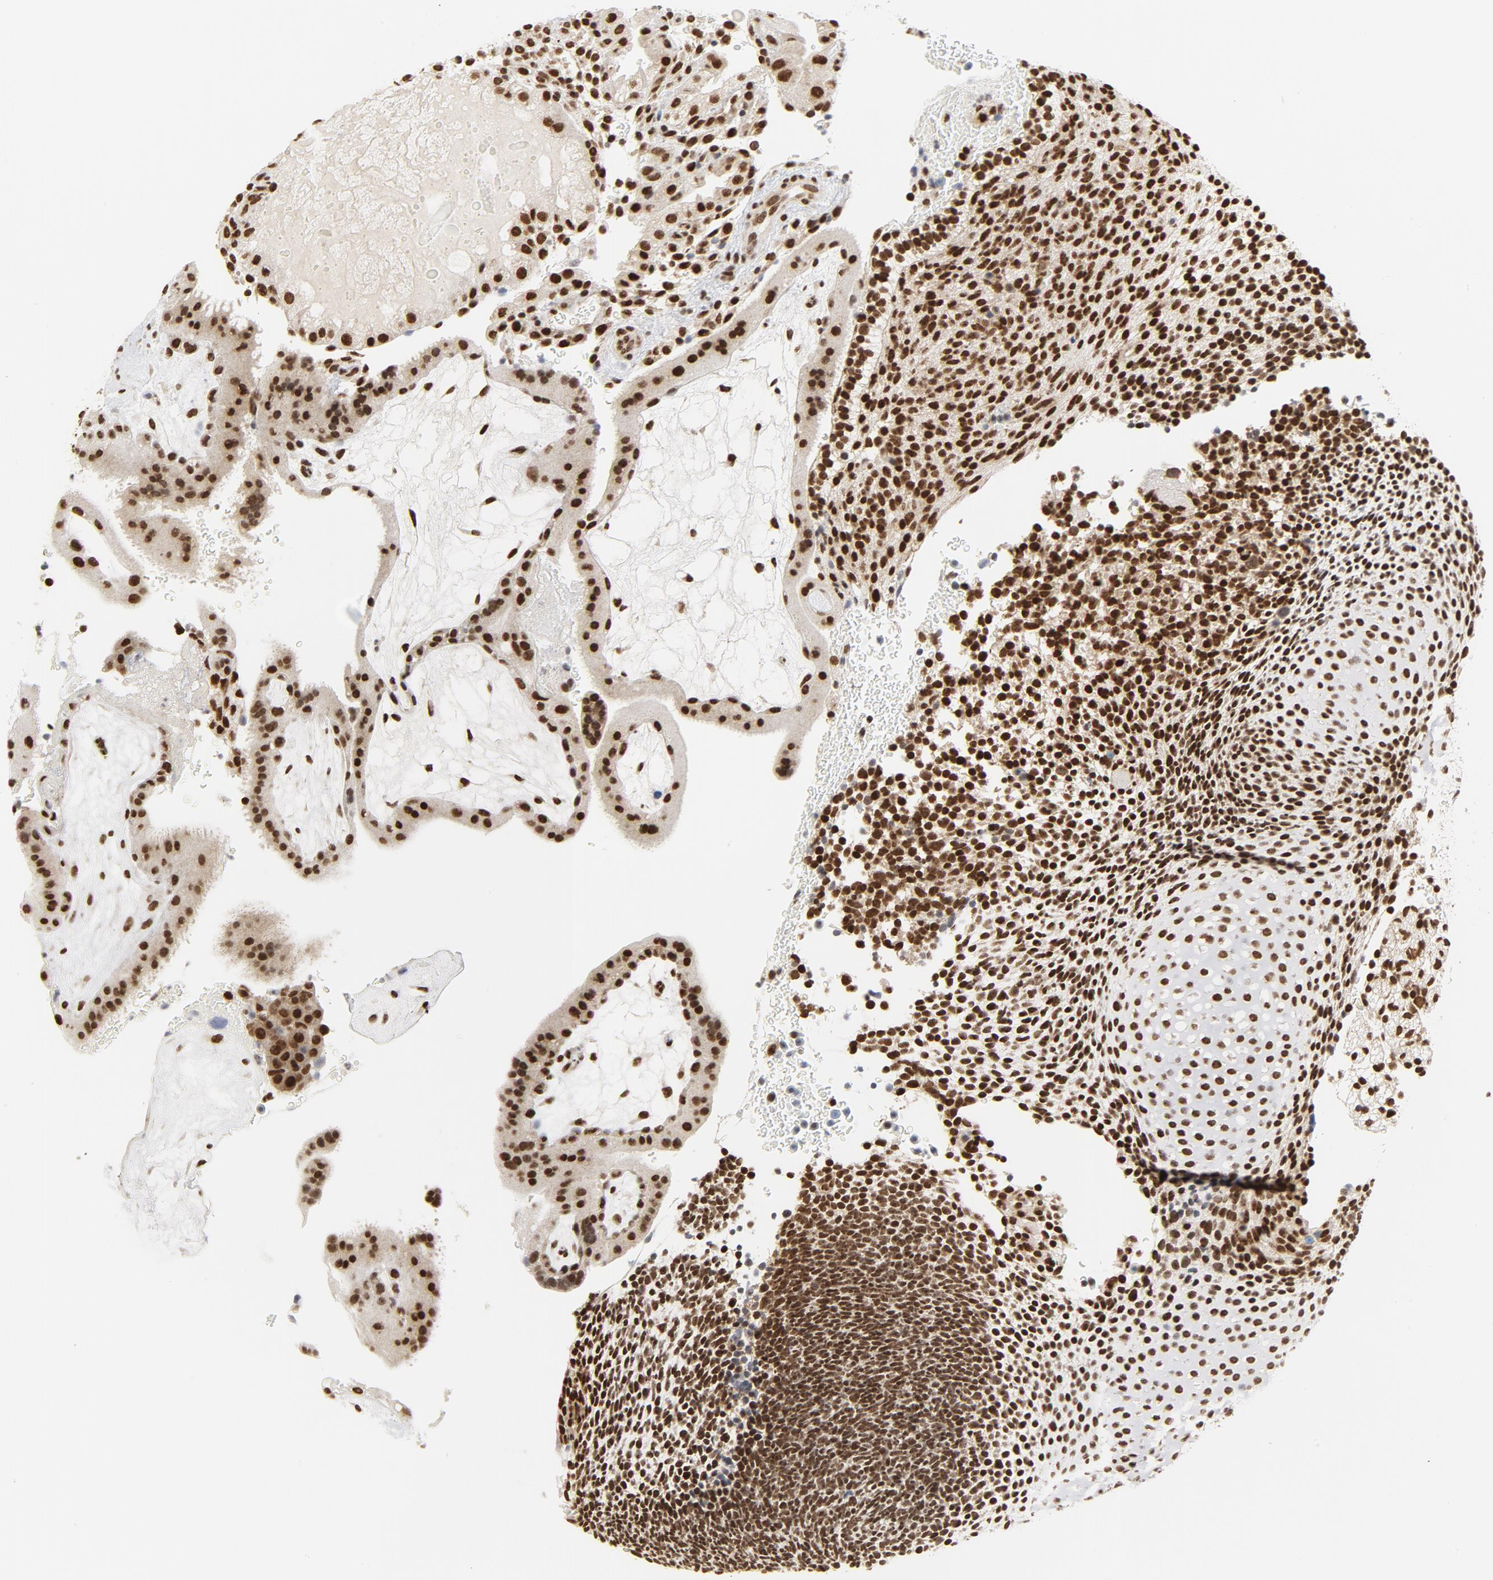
{"staining": {"intensity": "strong", "quantity": ">75%", "location": "nuclear"}, "tissue": "placenta", "cell_type": "Trophoblastic cells", "image_type": "normal", "snomed": [{"axis": "morphology", "description": "Normal tissue, NOS"}, {"axis": "topography", "description": "Placenta"}], "caption": "Protein expression analysis of unremarkable placenta reveals strong nuclear staining in about >75% of trophoblastic cells.", "gene": "ERCC1", "patient": {"sex": "female", "age": 19}}